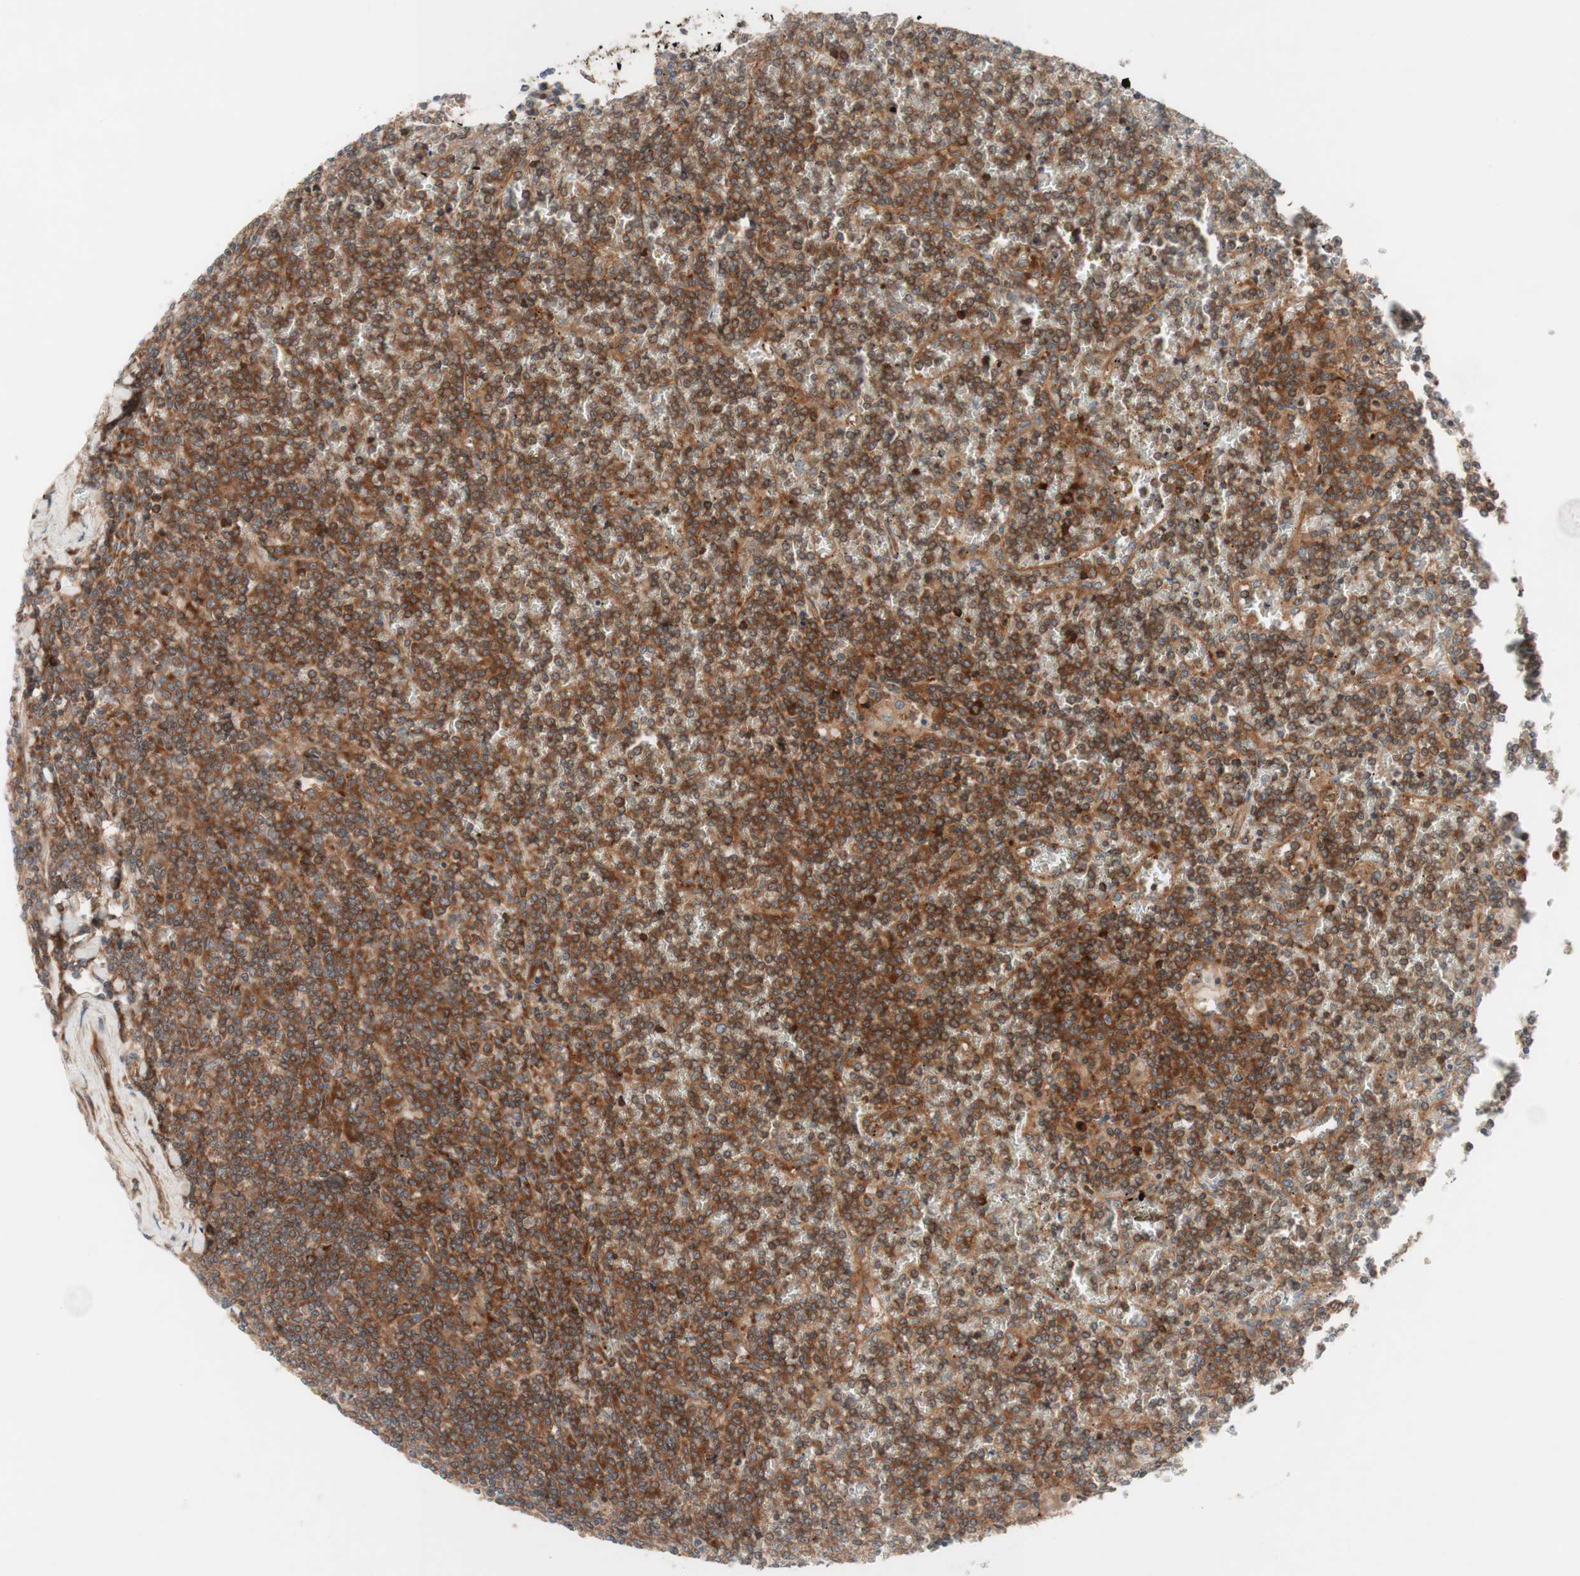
{"staining": {"intensity": "moderate", "quantity": ">75%", "location": "cytoplasmic/membranous"}, "tissue": "lymphoma", "cell_type": "Tumor cells", "image_type": "cancer", "snomed": [{"axis": "morphology", "description": "Malignant lymphoma, non-Hodgkin's type, Low grade"}, {"axis": "topography", "description": "Spleen"}], "caption": "Tumor cells demonstrate medium levels of moderate cytoplasmic/membranous staining in about >75% of cells in low-grade malignant lymphoma, non-Hodgkin's type.", "gene": "CCN4", "patient": {"sex": "female", "age": 19}}